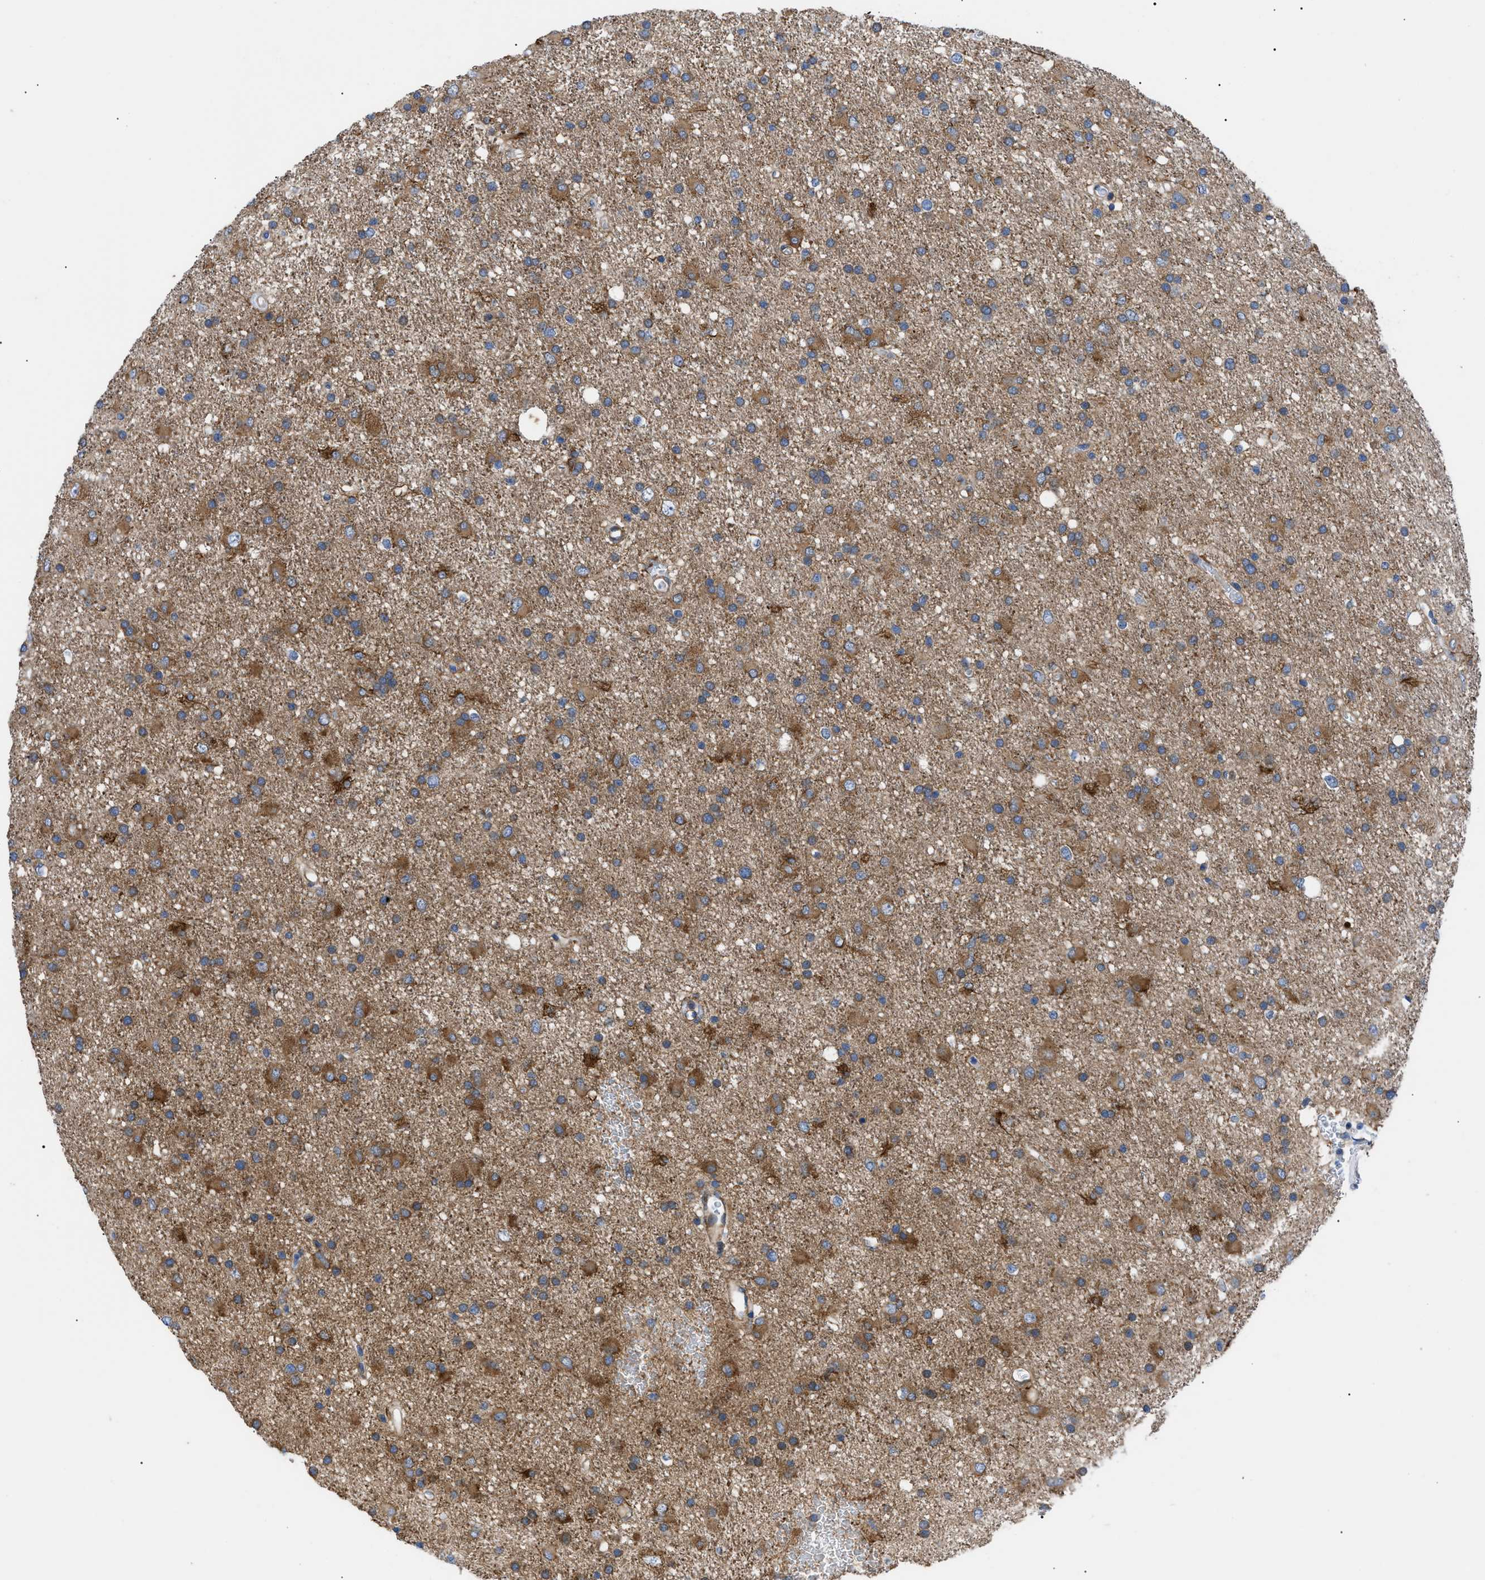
{"staining": {"intensity": "moderate", "quantity": ">75%", "location": "cytoplasmic/membranous"}, "tissue": "glioma", "cell_type": "Tumor cells", "image_type": "cancer", "snomed": [{"axis": "morphology", "description": "Glioma, malignant, Low grade"}, {"axis": "topography", "description": "Brain"}], "caption": "High-magnification brightfield microscopy of malignant glioma (low-grade) stained with DAB (3,3'-diaminobenzidine) (brown) and counterstained with hematoxylin (blue). tumor cells exhibit moderate cytoplasmic/membranous positivity is present in approximately>75% of cells. The staining was performed using DAB to visualize the protein expression in brown, while the nuclei were stained in blue with hematoxylin (Magnification: 20x).", "gene": "HSPB8", "patient": {"sex": "male", "age": 77}}